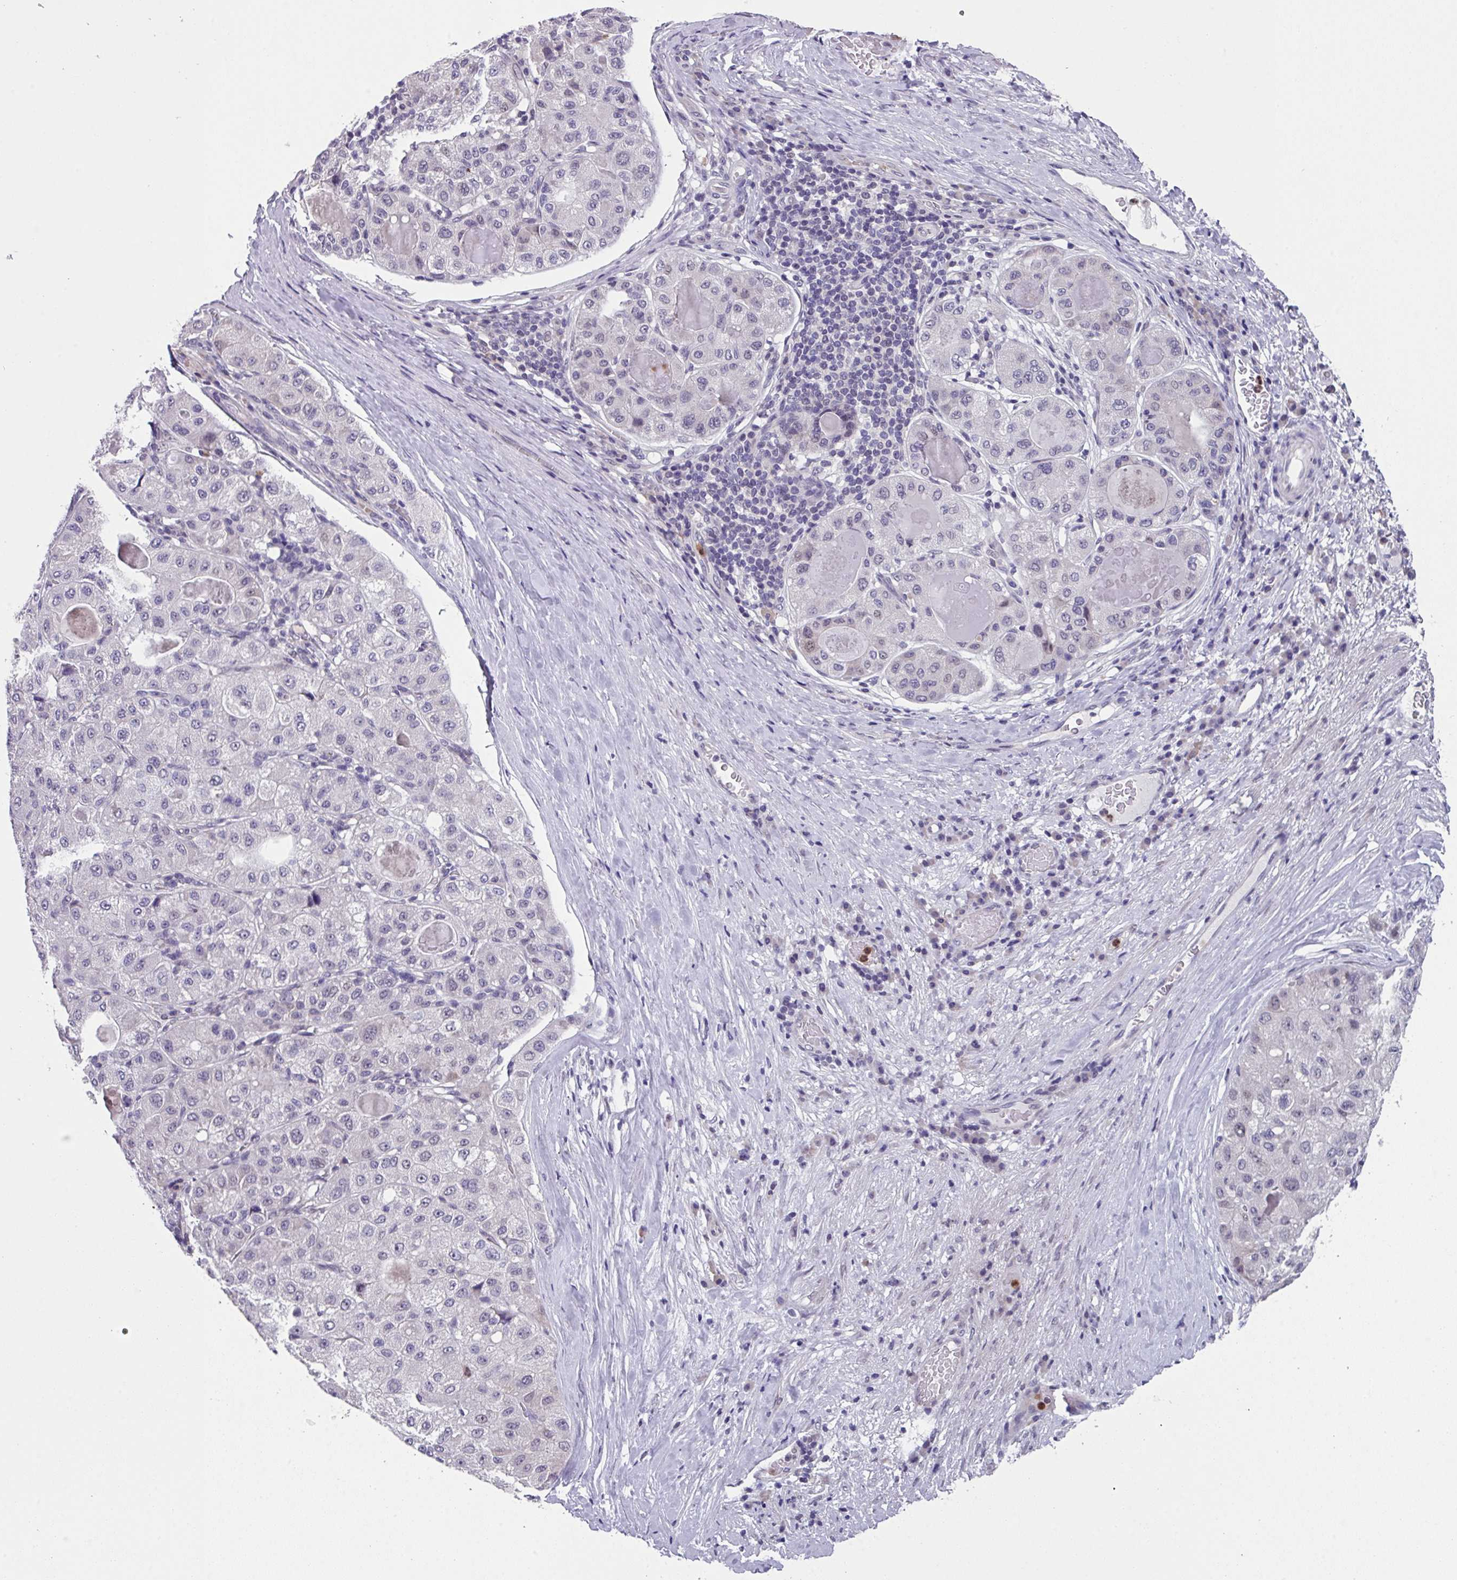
{"staining": {"intensity": "negative", "quantity": "none", "location": "none"}, "tissue": "liver cancer", "cell_type": "Tumor cells", "image_type": "cancer", "snomed": [{"axis": "morphology", "description": "Carcinoma, Hepatocellular, NOS"}, {"axis": "topography", "description": "Liver"}], "caption": "An image of human liver cancer is negative for staining in tumor cells.", "gene": "ZFP3", "patient": {"sex": "male", "age": 80}}